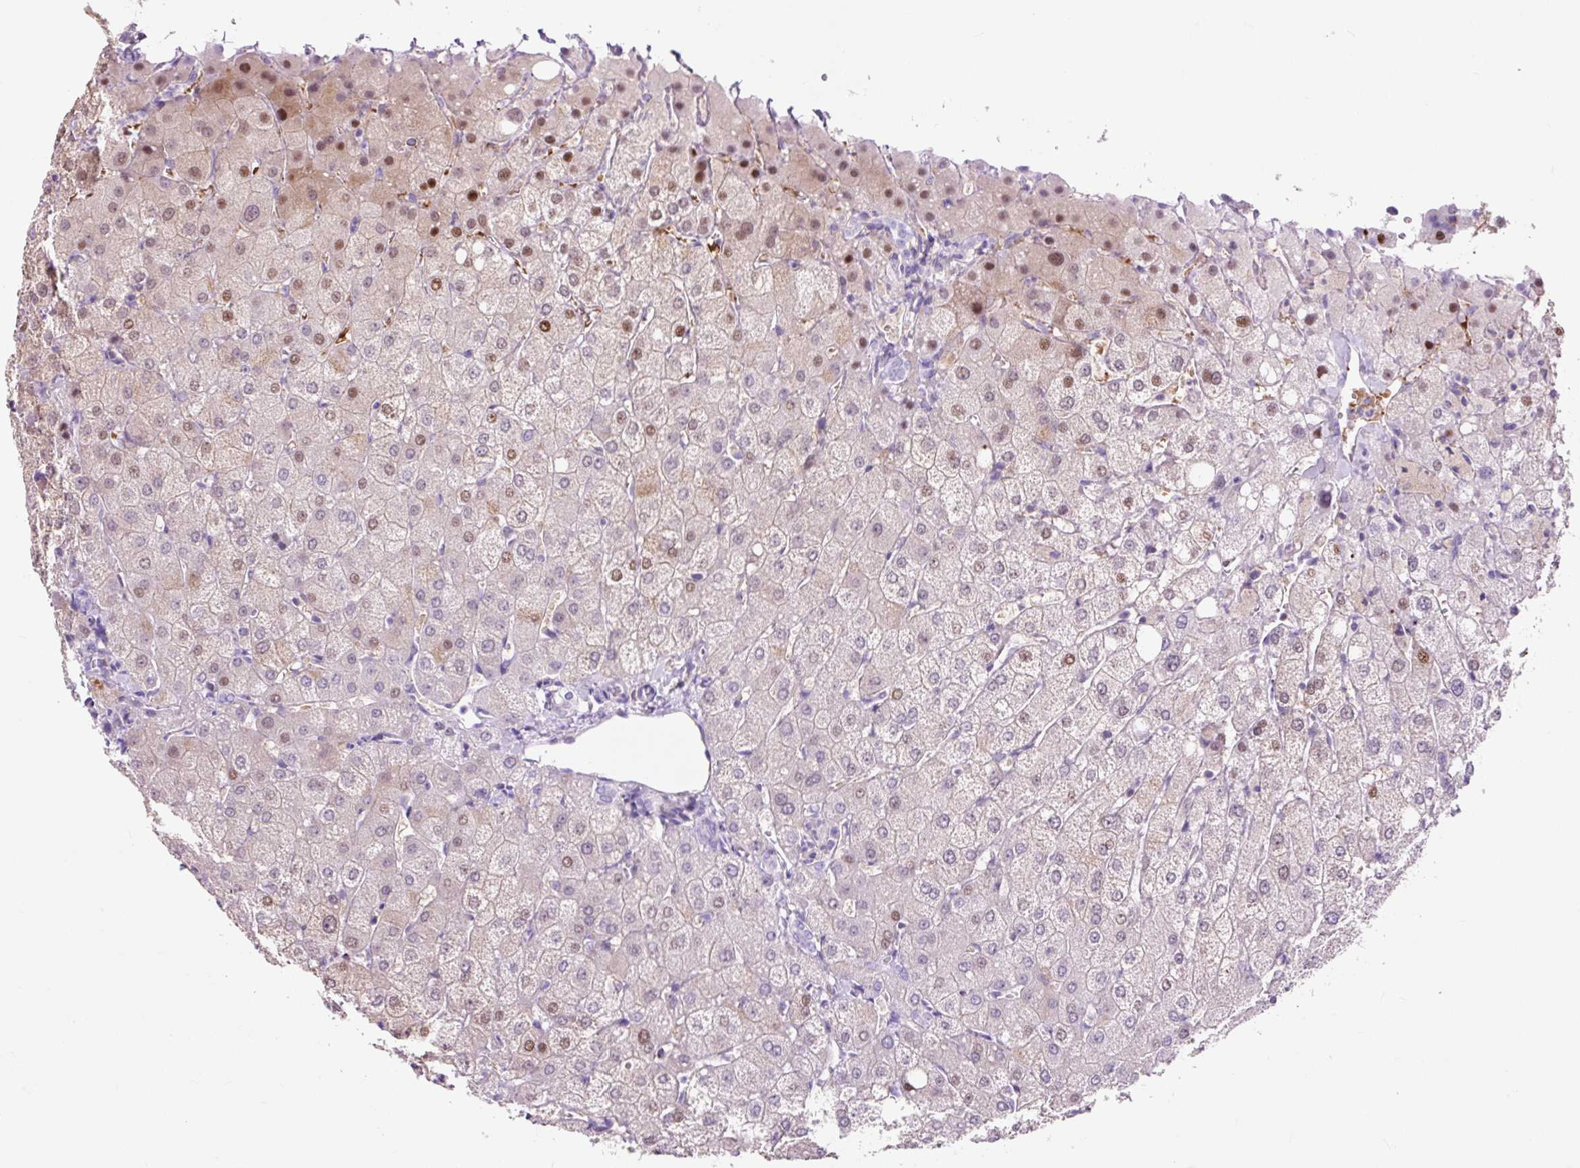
{"staining": {"intensity": "negative", "quantity": "none", "location": "none"}, "tissue": "liver", "cell_type": "Cholangiocytes", "image_type": "normal", "snomed": [{"axis": "morphology", "description": "Normal tissue, NOS"}, {"axis": "topography", "description": "Liver"}], "caption": "Liver stained for a protein using IHC exhibits no expression cholangiocytes.", "gene": "OR10A7", "patient": {"sex": "female", "age": 54}}